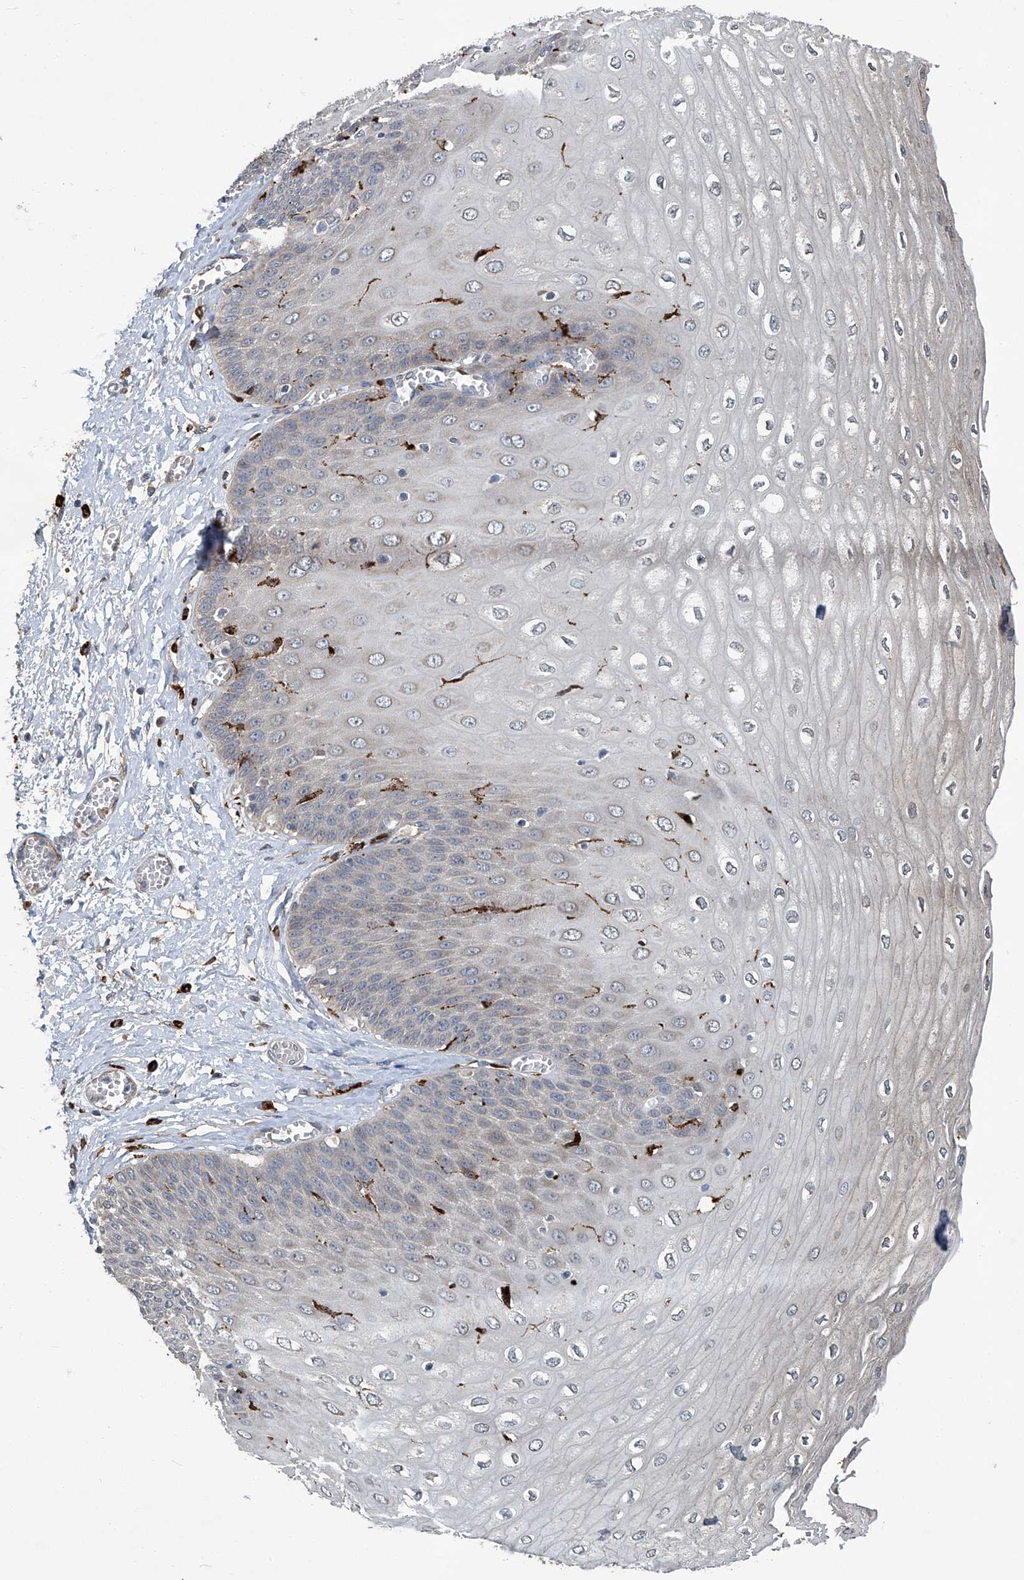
{"staining": {"intensity": "strong", "quantity": "<25%", "location": "cytoplasmic/membranous"}, "tissue": "esophagus", "cell_type": "Squamous epithelial cells", "image_type": "normal", "snomed": [{"axis": "morphology", "description": "Normal tissue, NOS"}, {"axis": "topography", "description": "Esophagus"}], "caption": "About <25% of squamous epithelial cells in unremarkable human esophagus reveal strong cytoplasmic/membranous protein staining as visualized by brown immunohistochemical staining.", "gene": "FAM167A", "patient": {"sex": "male", "age": 60}}